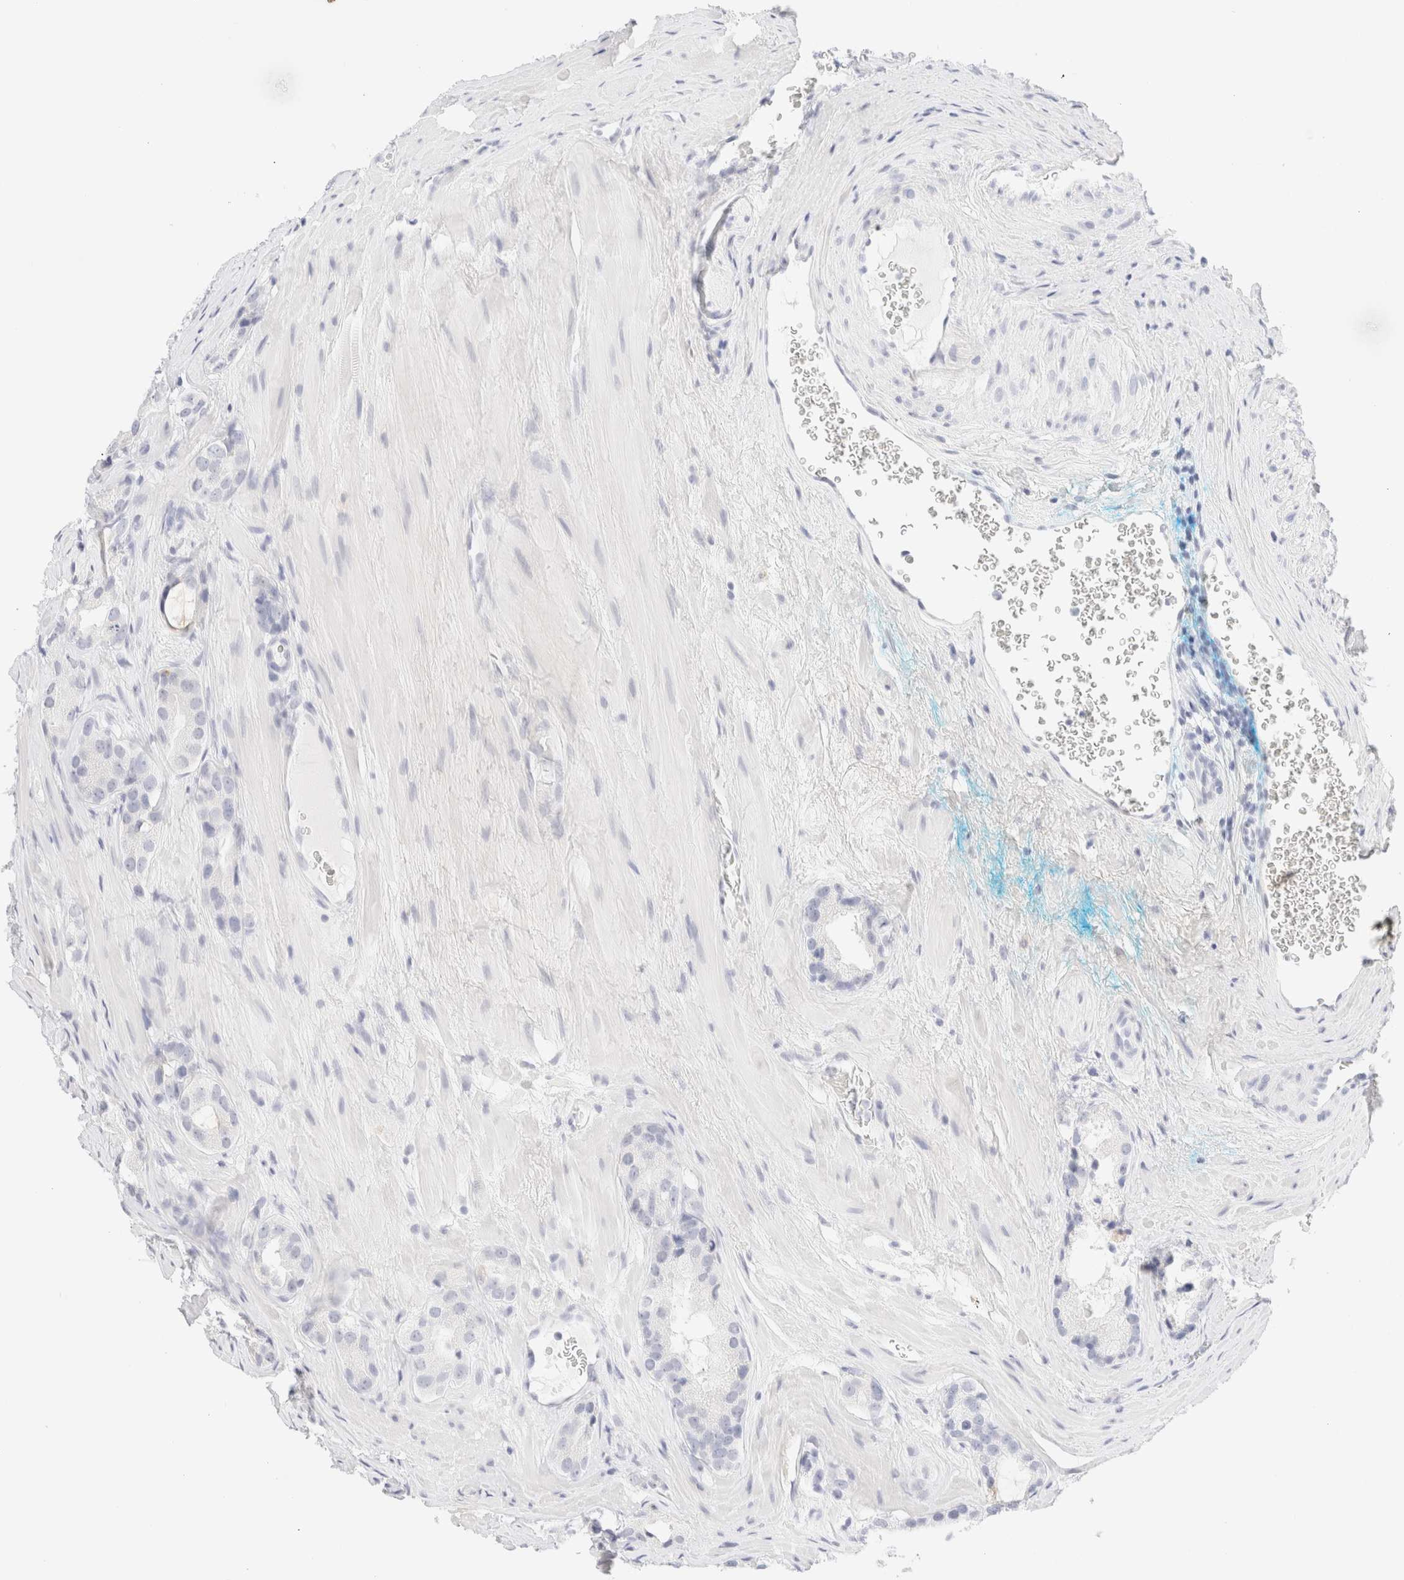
{"staining": {"intensity": "moderate", "quantity": "<25%", "location": "cytoplasmic/membranous"}, "tissue": "prostate cancer", "cell_type": "Tumor cells", "image_type": "cancer", "snomed": [{"axis": "morphology", "description": "Adenocarcinoma, High grade"}, {"axis": "topography", "description": "Prostate"}], "caption": "Protein expression analysis of human prostate cancer reveals moderate cytoplasmic/membranous positivity in approximately <25% of tumor cells.", "gene": "KRT15", "patient": {"sex": "male", "age": 63}}